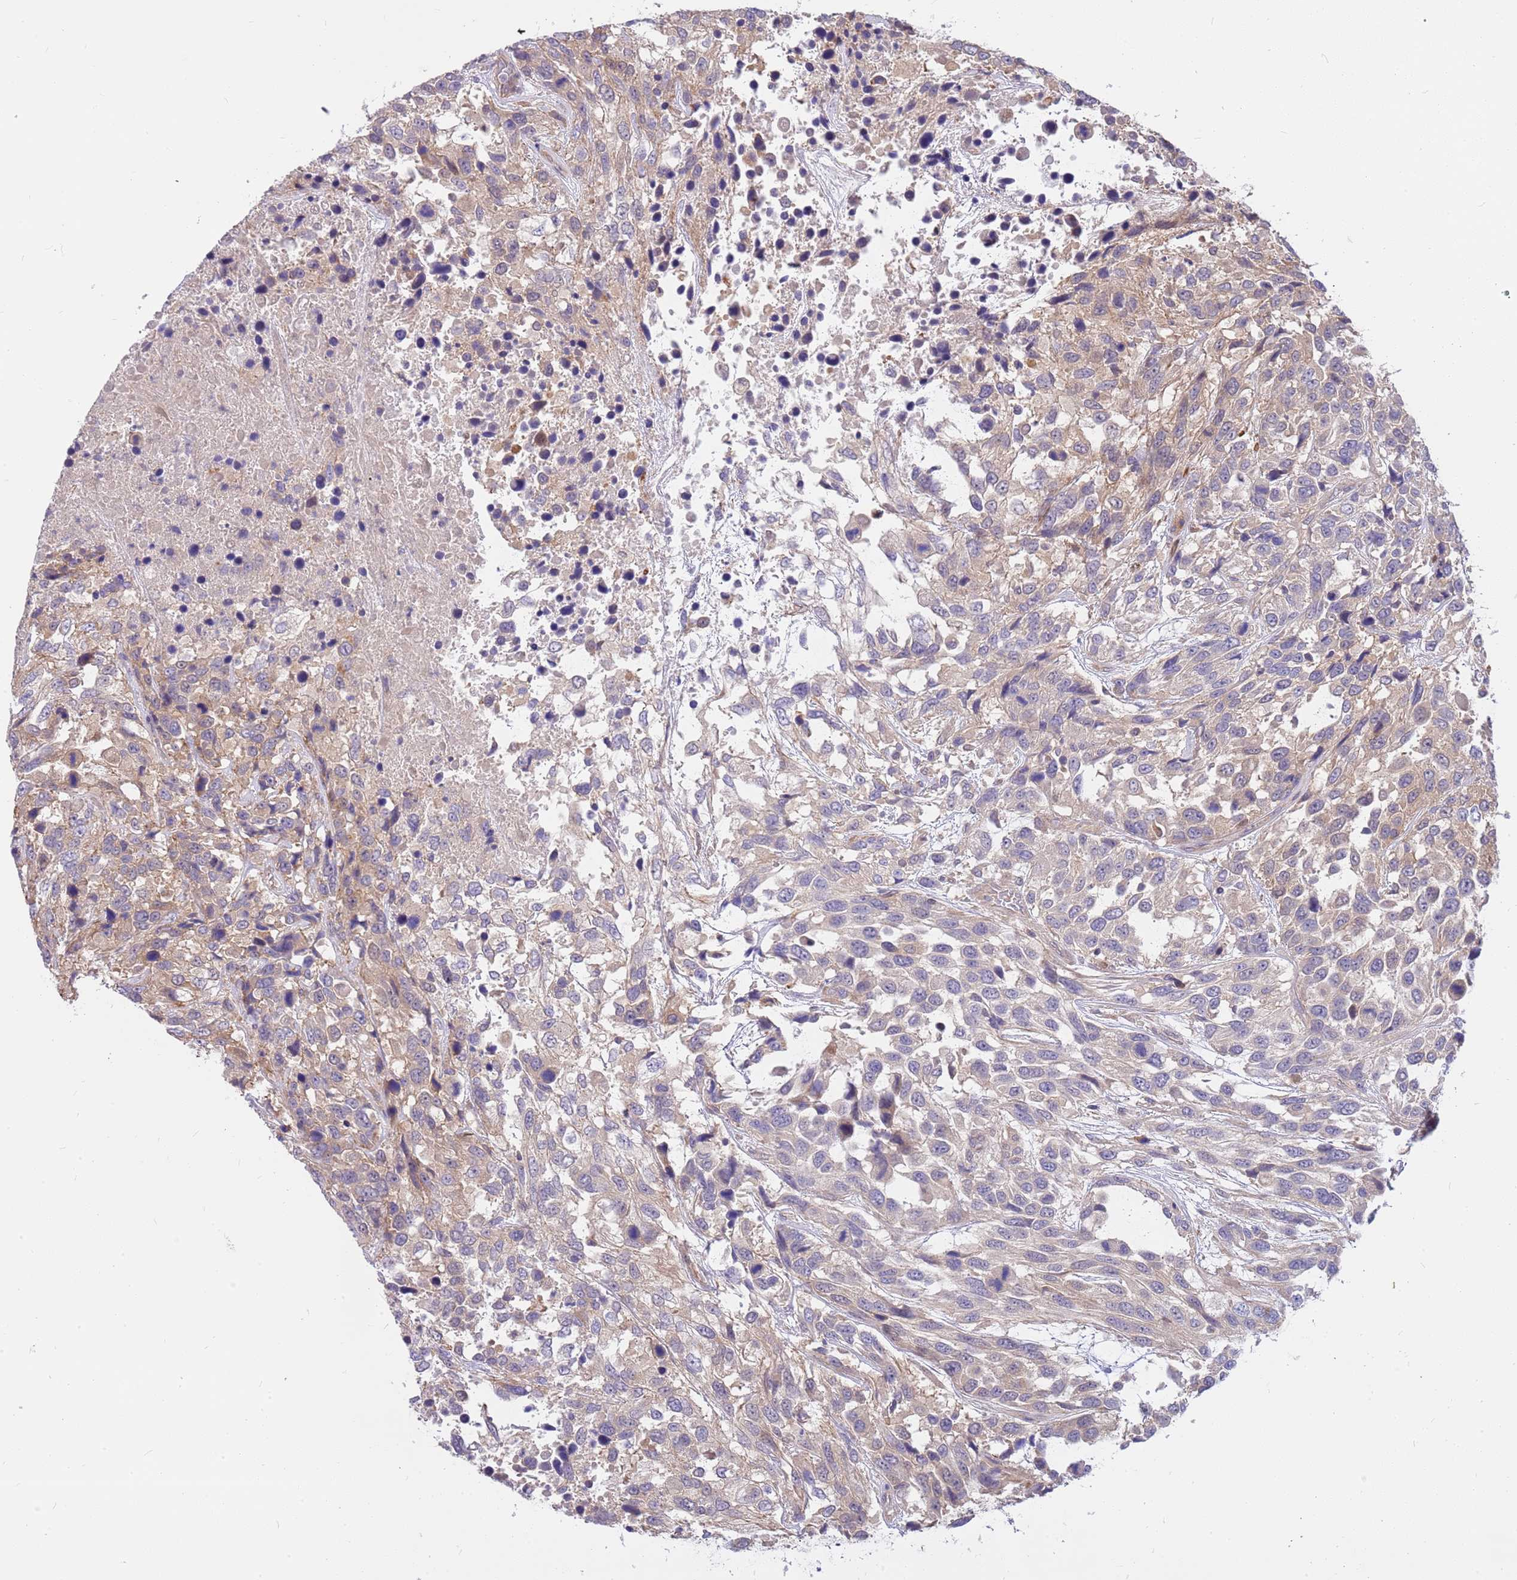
{"staining": {"intensity": "weak", "quantity": ">75%", "location": "cytoplasmic/membranous"}, "tissue": "urothelial cancer", "cell_type": "Tumor cells", "image_type": "cancer", "snomed": [{"axis": "morphology", "description": "Urothelial carcinoma, High grade"}, {"axis": "topography", "description": "Urinary bladder"}], "caption": "An image of urothelial carcinoma (high-grade) stained for a protein exhibits weak cytoplasmic/membranous brown staining in tumor cells.", "gene": "MVD", "patient": {"sex": "female", "age": 70}}